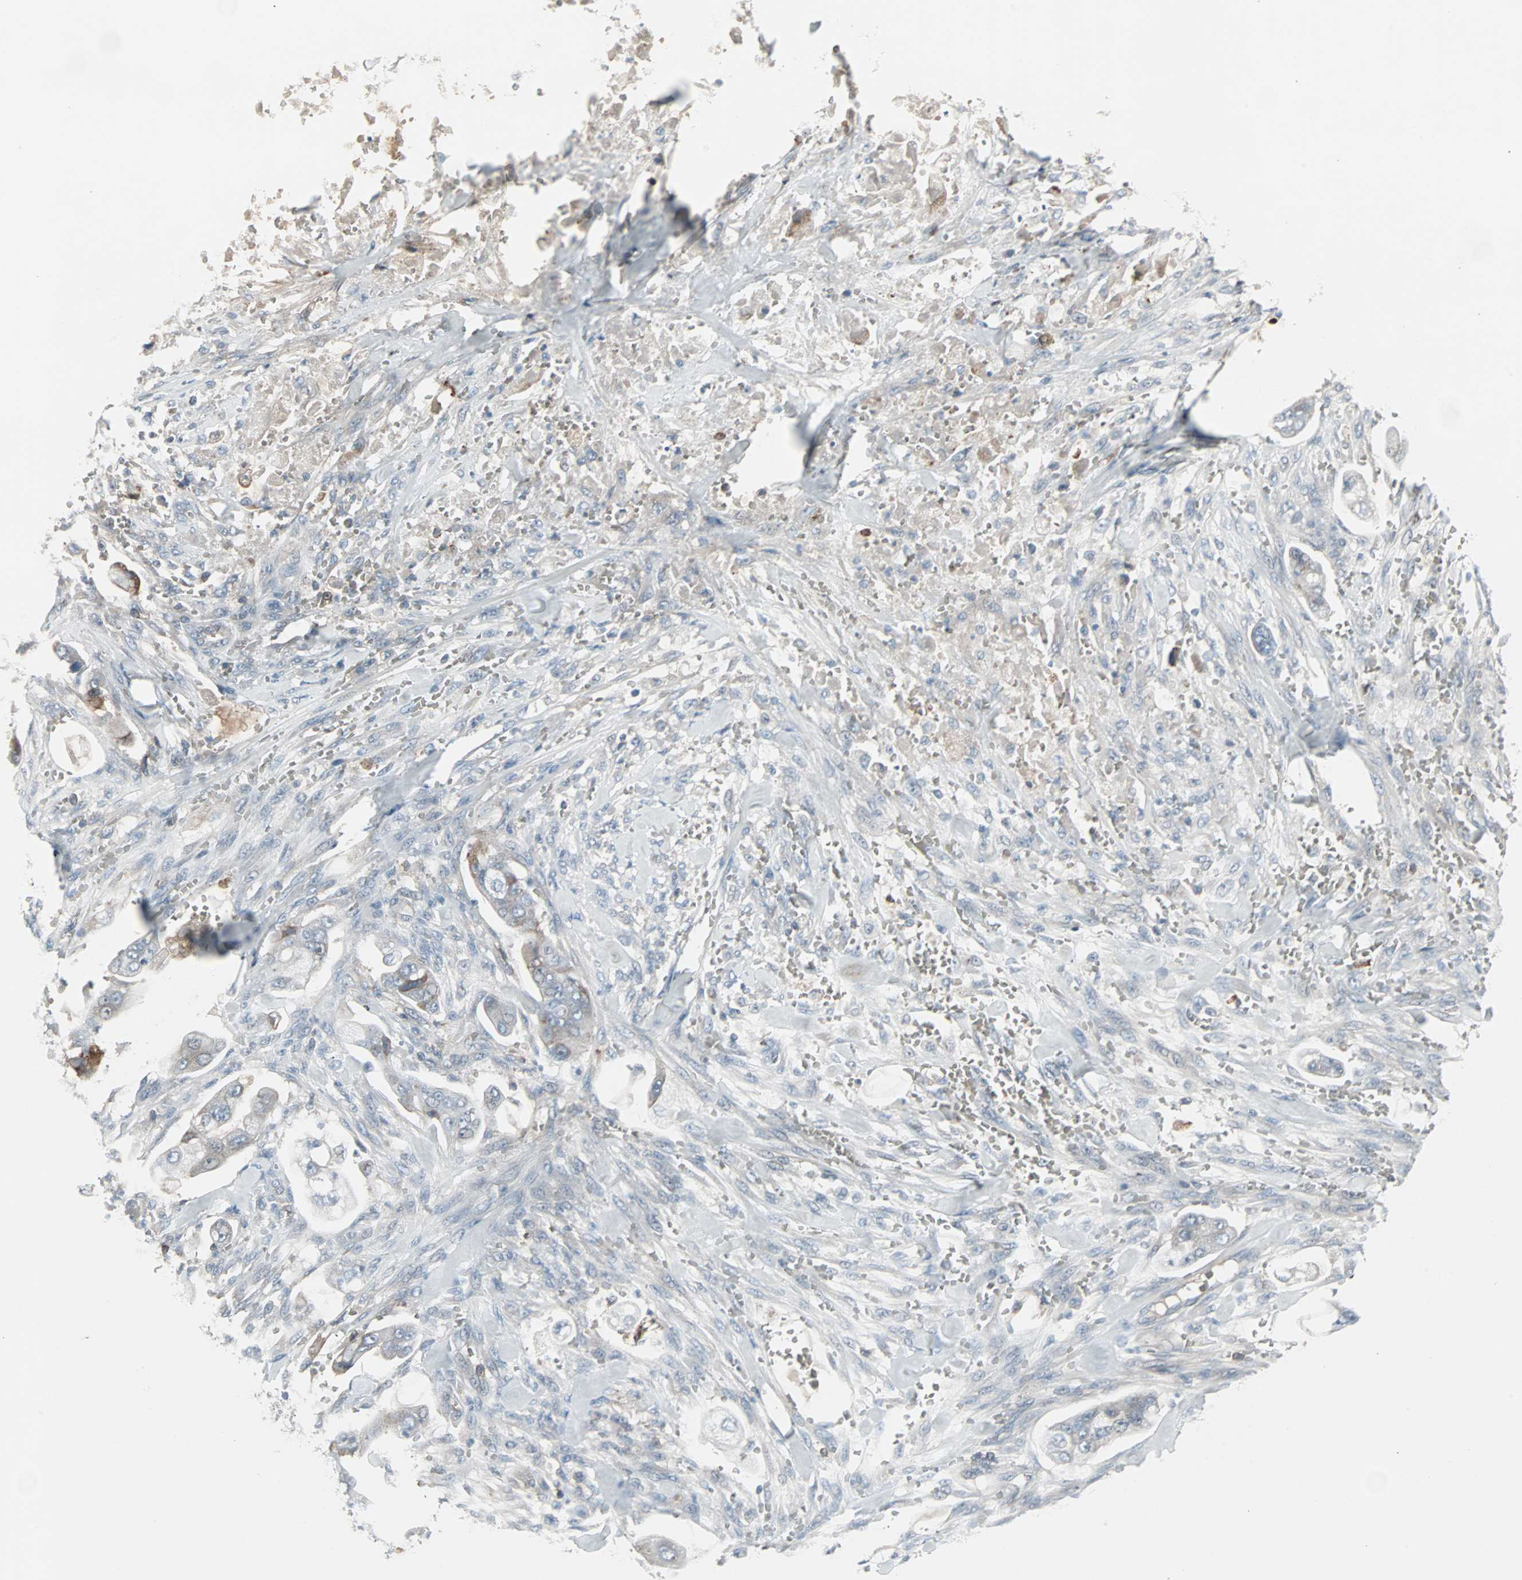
{"staining": {"intensity": "weak", "quantity": "<25%", "location": "cytoplasmic/membranous"}, "tissue": "stomach cancer", "cell_type": "Tumor cells", "image_type": "cancer", "snomed": [{"axis": "morphology", "description": "Adenocarcinoma, NOS"}, {"axis": "topography", "description": "Stomach"}], "caption": "Immunohistochemical staining of stomach cancer exhibits no significant staining in tumor cells. The staining was performed using DAB (3,3'-diaminobenzidine) to visualize the protein expression in brown, while the nuclei were stained in blue with hematoxylin (Magnification: 20x).", "gene": "ZSCAN32", "patient": {"sex": "male", "age": 62}}